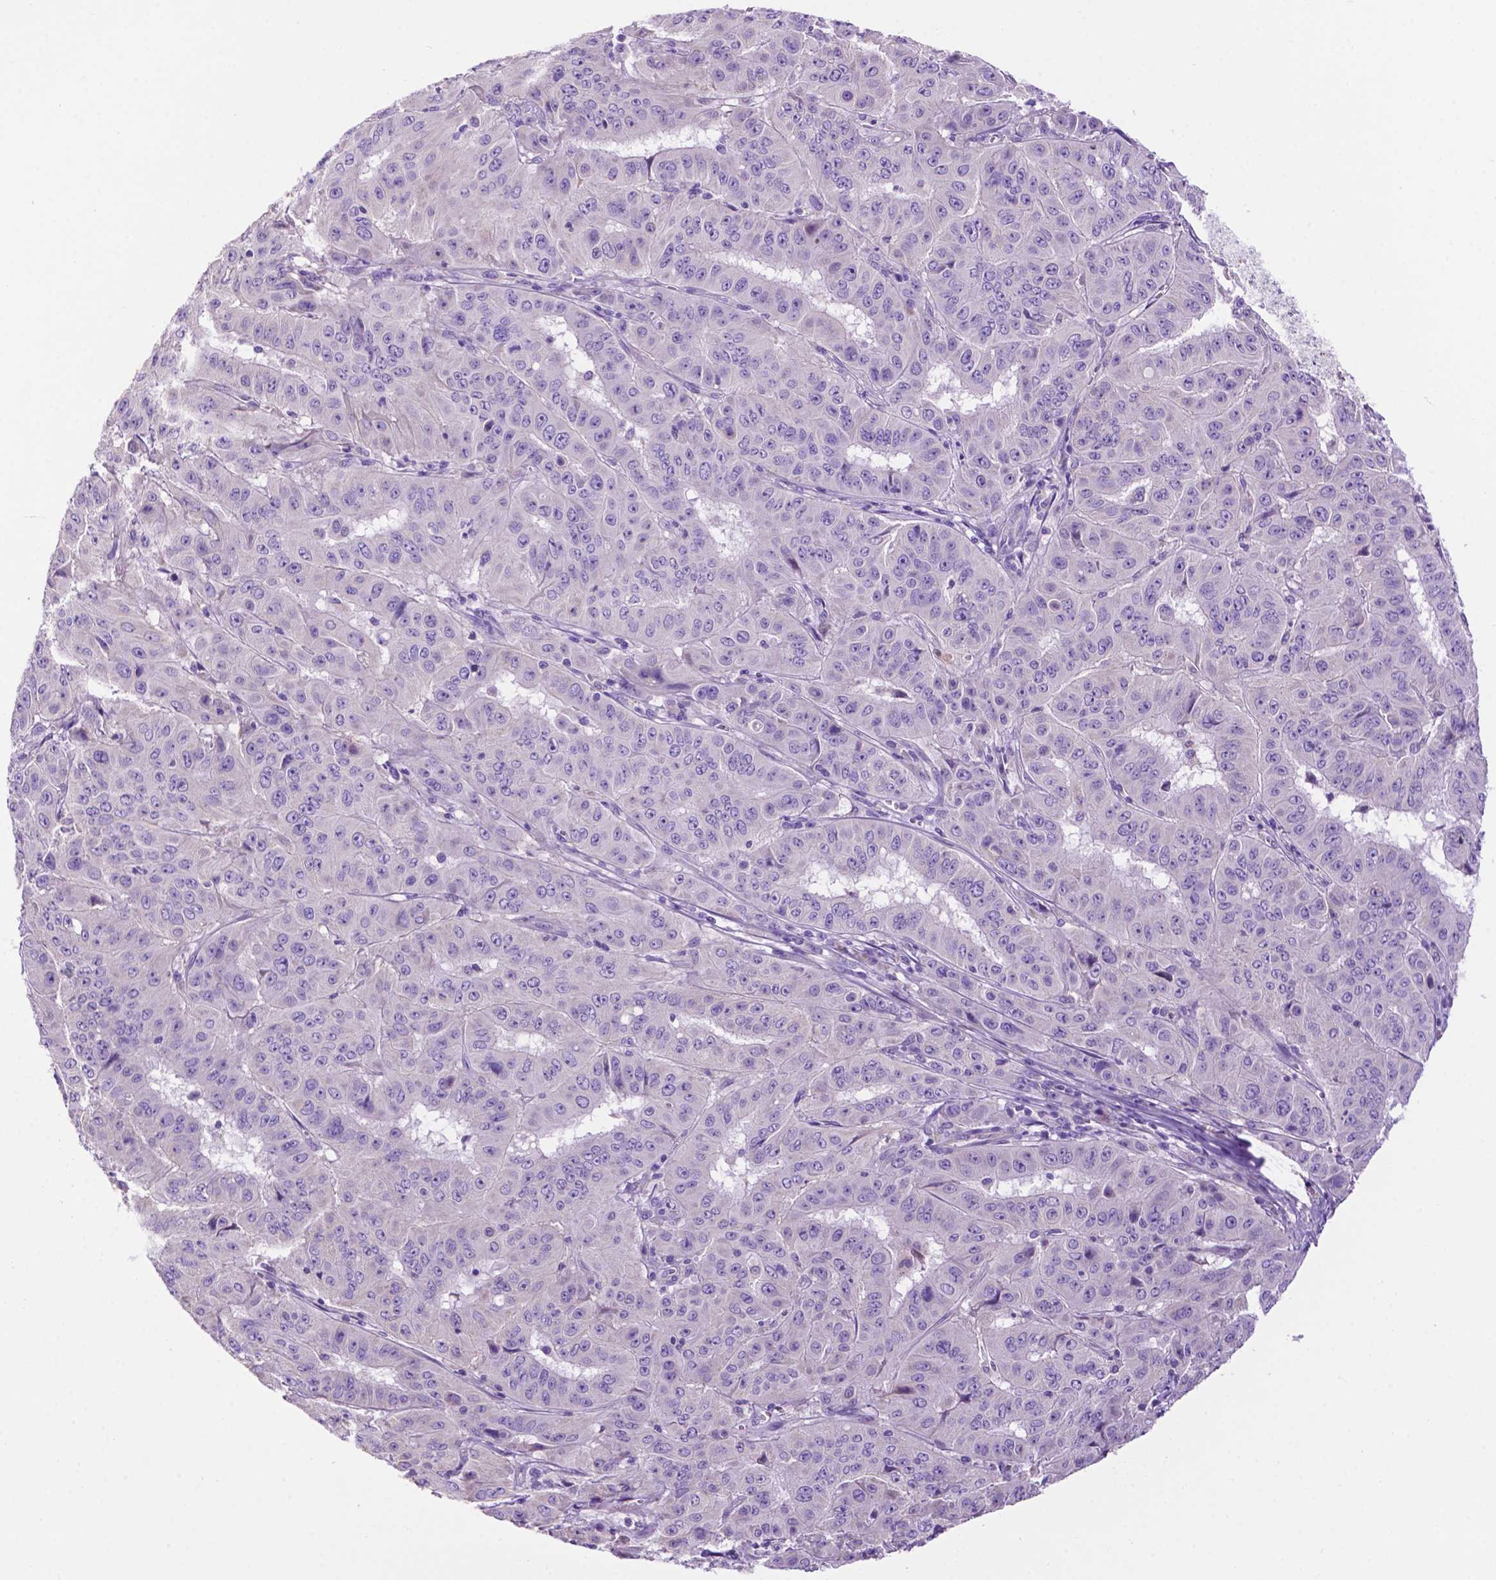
{"staining": {"intensity": "negative", "quantity": "none", "location": "none"}, "tissue": "pancreatic cancer", "cell_type": "Tumor cells", "image_type": "cancer", "snomed": [{"axis": "morphology", "description": "Adenocarcinoma, NOS"}, {"axis": "topography", "description": "Pancreas"}], "caption": "Immunohistochemical staining of pancreatic cancer (adenocarcinoma) demonstrates no significant staining in tumor cells. (DAB IHC, high magnification).", "gene": "PHYHIP", "patient": {"sex": "male", "age": 63}}